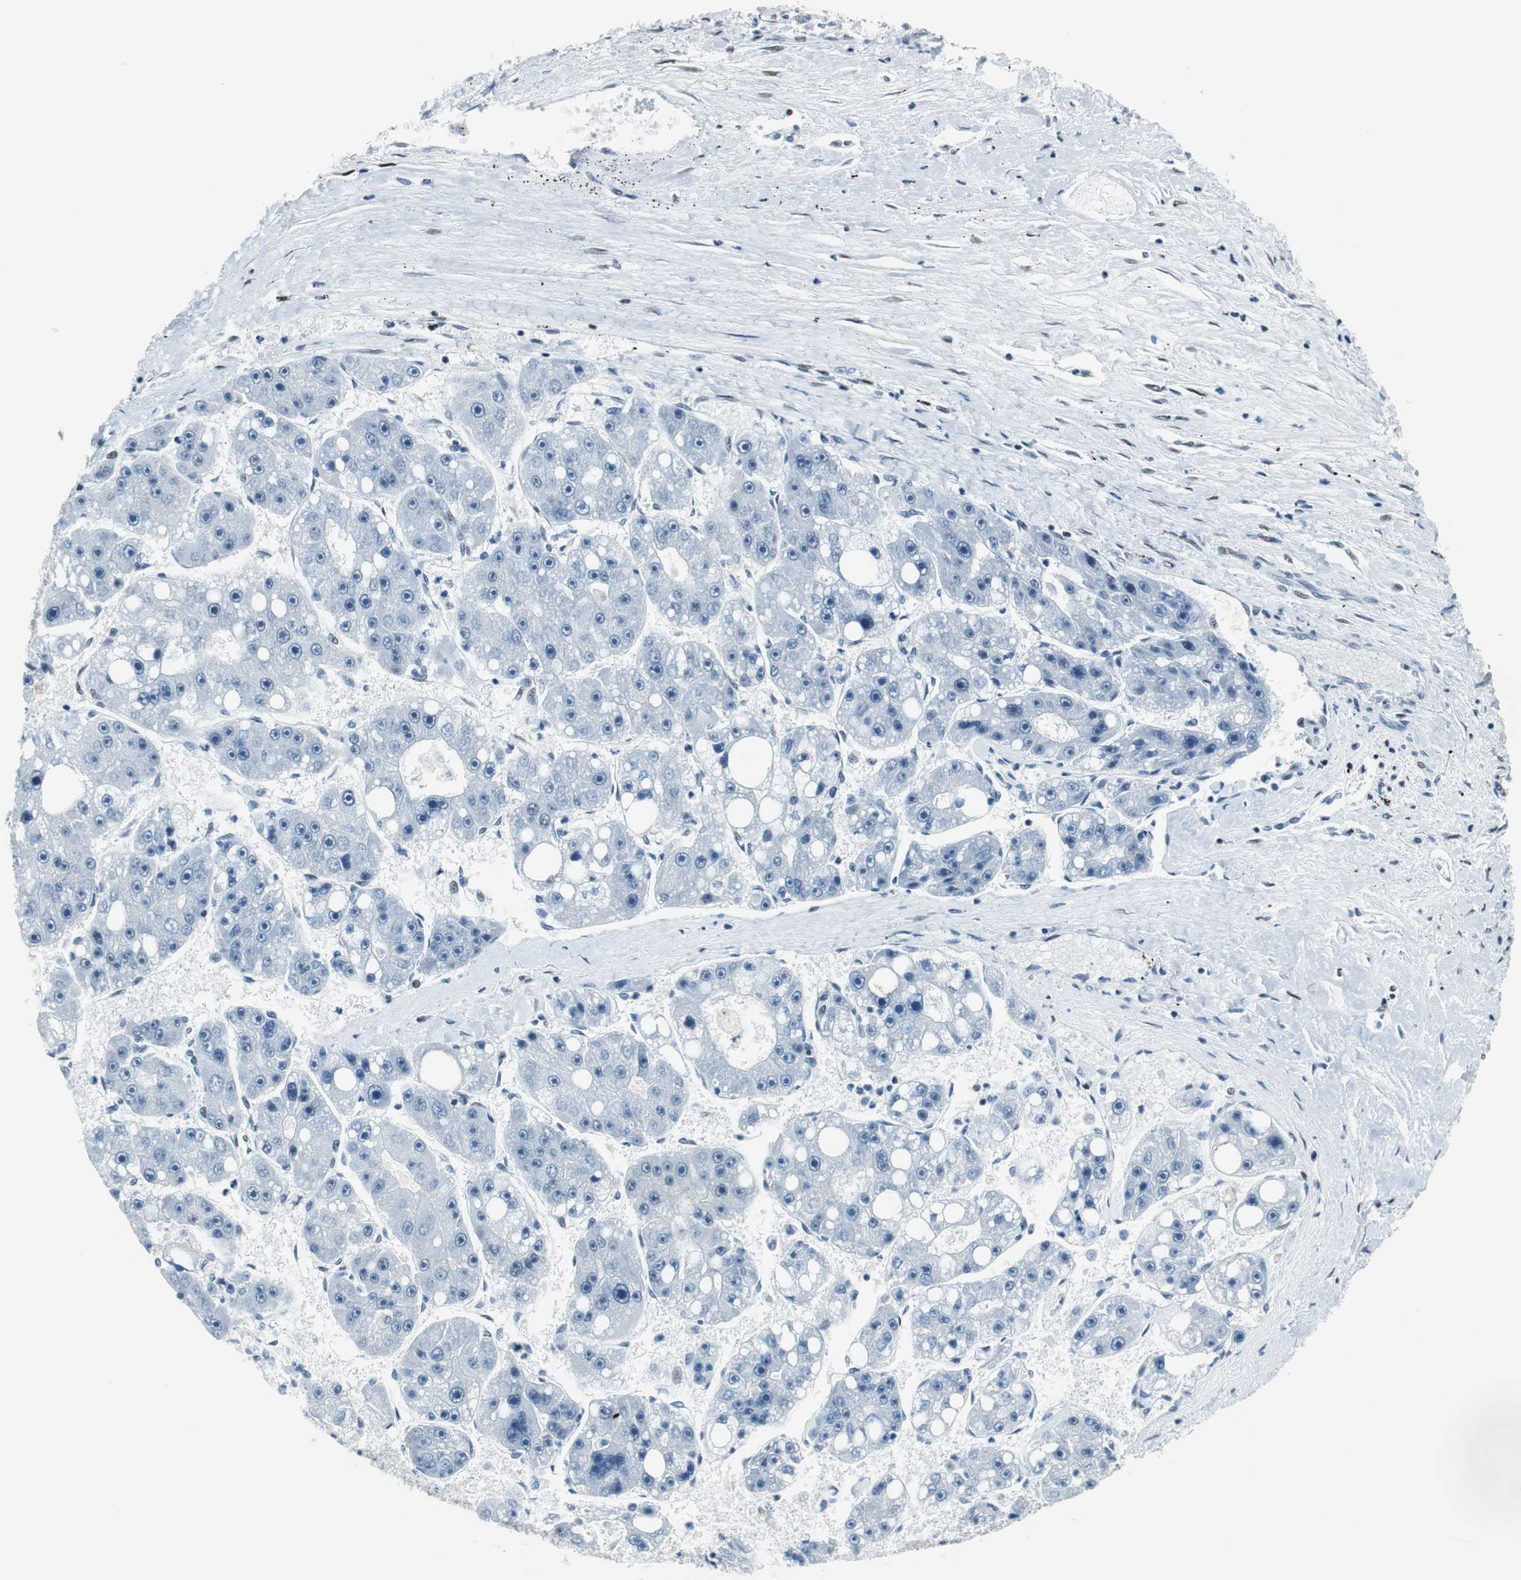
{"staining": {"intensity": "negative", "quantity": "none", "location": "none"}, "tissue": "liver cancer", "cell_type": "Tumor cells", "image_type": "cancer", "snomed": [{"axis": "morphology", "description": "Carcinoma, Hepatocellular, NOS"}, {"axis": "topography", "description": "Liver"}], "caption": "Immunohistochemistry (IHC) image of neoplastic tissue: human hepatocellular carcinoma (liver) stained with DAB (3,3'-diaminobenzidine) exhibits no significant protein positivity in tumor cells.", "gene": "HDAC3", "patient": {"sex": "female", "age": 61}}